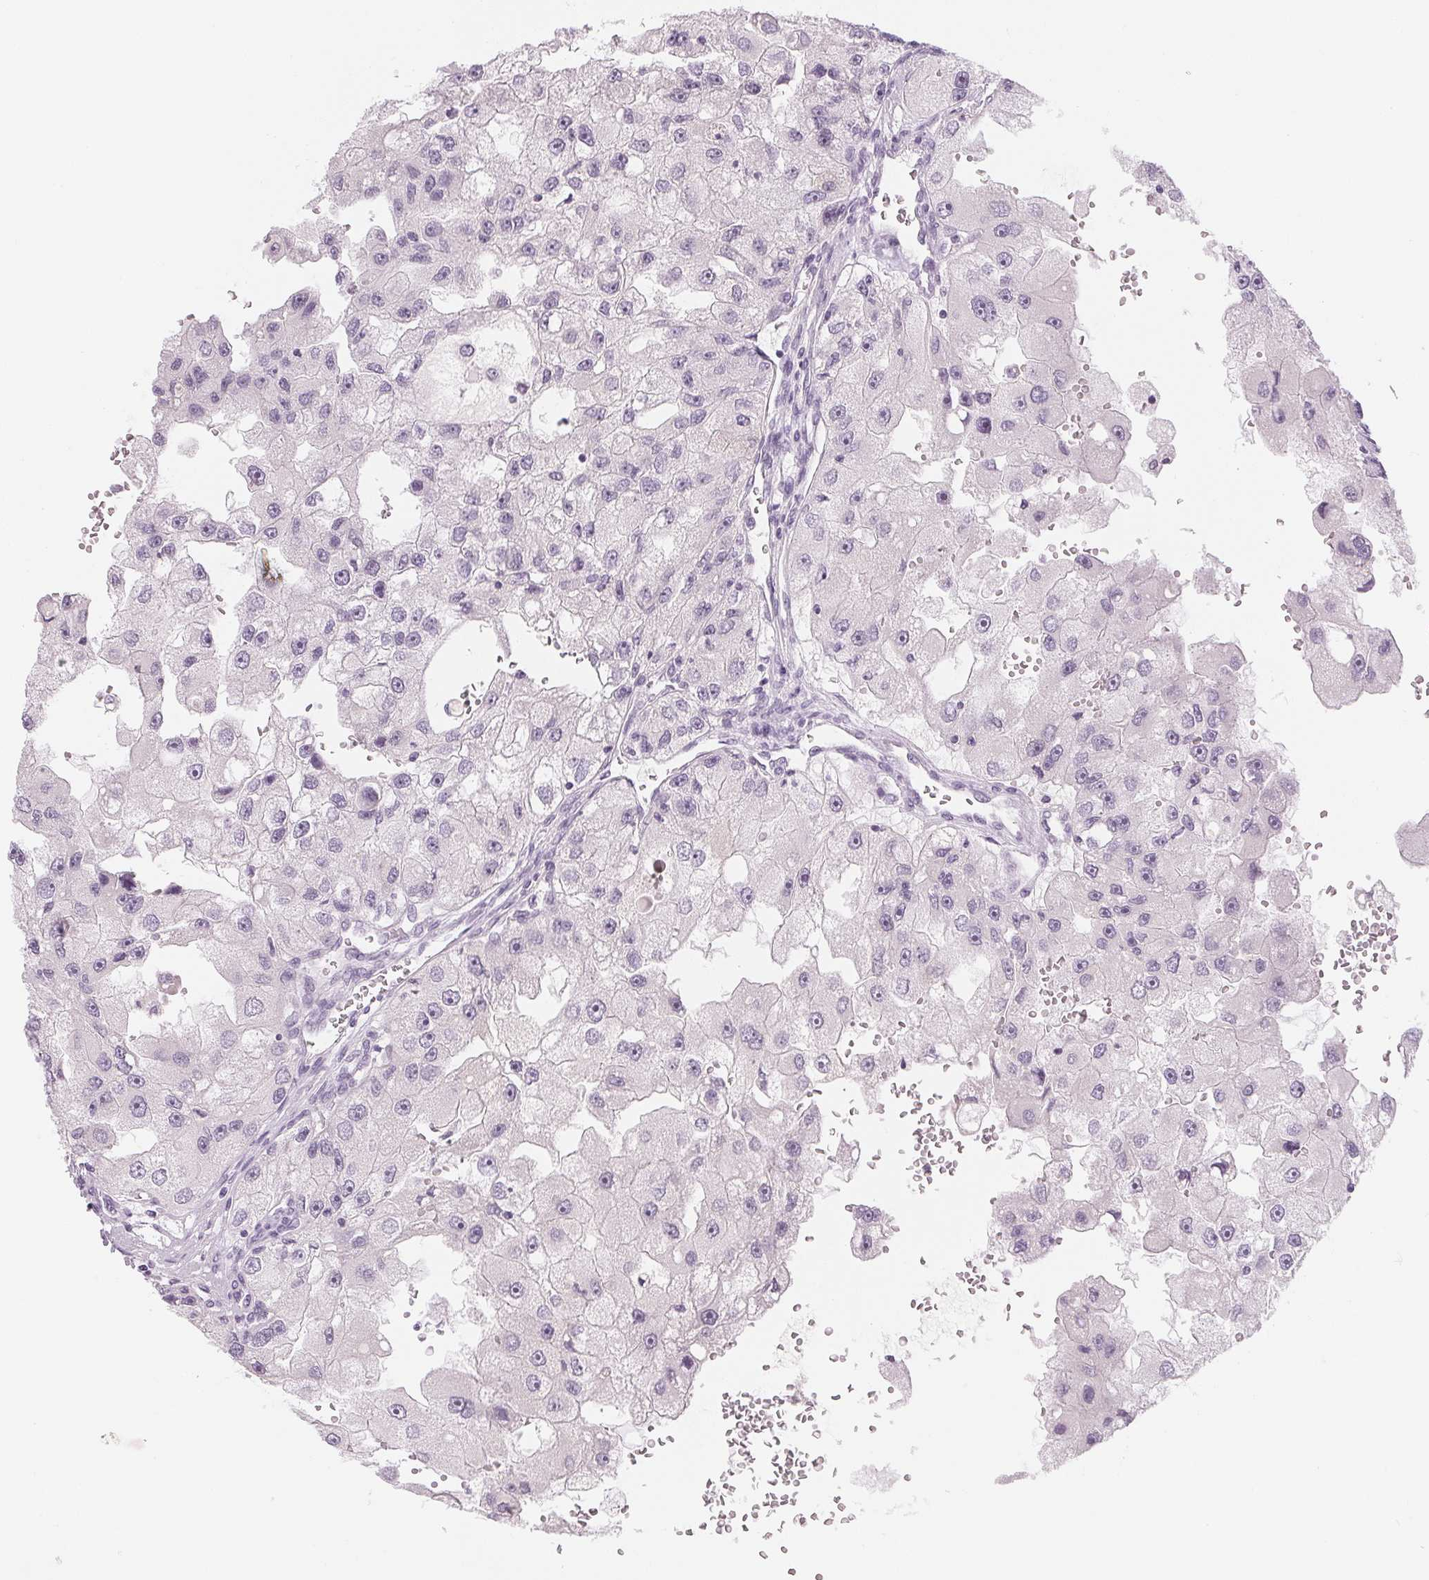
{"staining": {"intensity": "negative", "quantity": "none", "location": "none"}, "tissue": "renal cancer", "cell_type": "Tumor cells", "image_type": "cancer", "snomed": [{"axis": "morphology", "description": "Adenocarcinoma, NOS"}, {"axis": "topography", "description": "Kidney"}], "caption": "The histopathology image shows no staining of tumor cells in renal cancer.", "gene": "CHST4", "patient": {"sex": "male", "age": 63}}